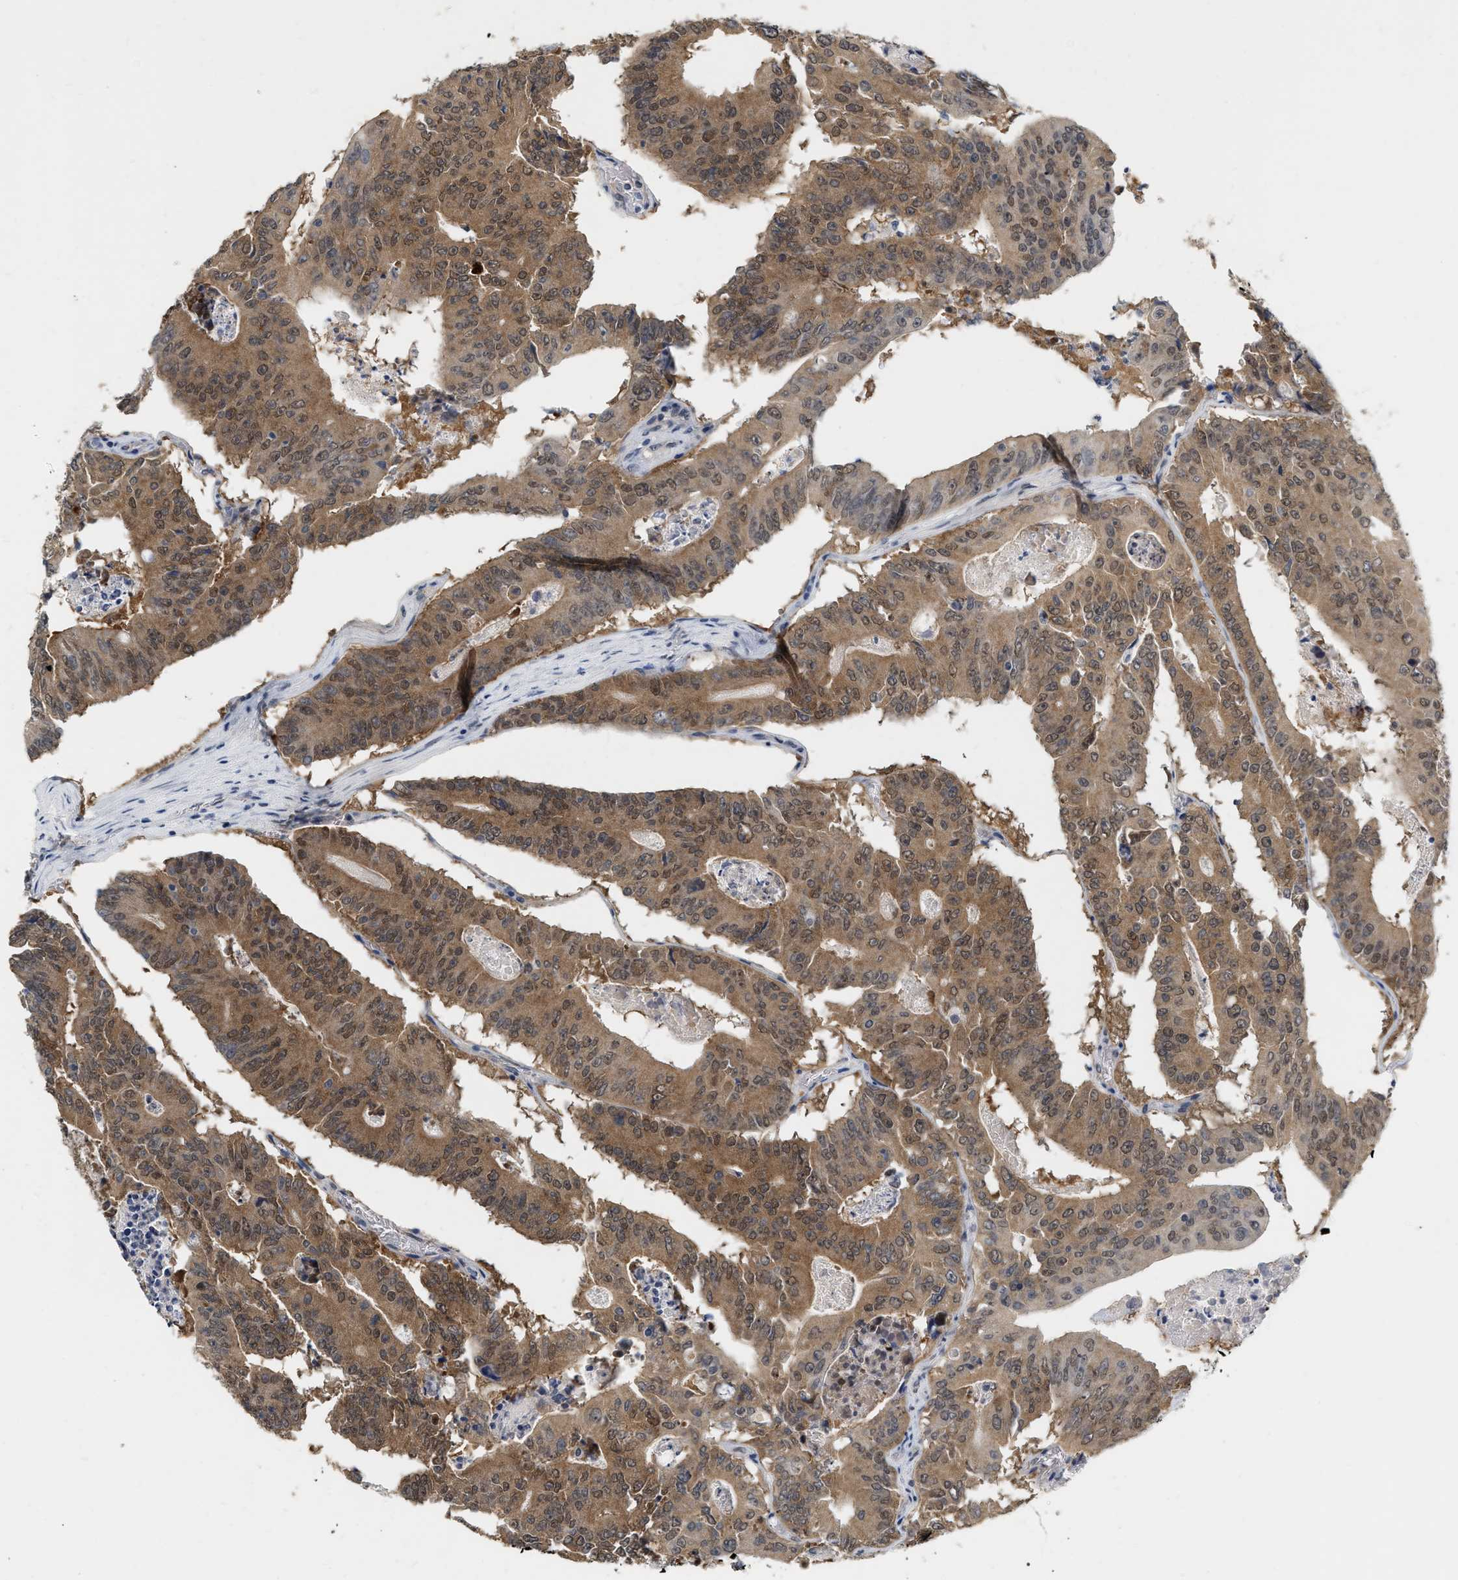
{"staining": {"intensity": "moderate", "quantity": ">75%", "location": "cytoplasmic/membranous"}, "tissue": "colorectal cancer", "cell_type": "Tumor cells", "image_type": "cancer", "snomed": [{"axis": "morphology", "description": "Adenocarcinoma, NOS"}, {"axis": "topography", "description": "Colon"}], "caption": "Immunohistochemistry photomicrograph of neoplastic tissue: human colorectal cancer (adenocarcinoma) stained using IHC exhibits medium levels of moderate protein expression localized specifically in the cytoplasmic/membranous of tumor cells, appearing as a cytoplasmic/membranous brown color.", "gene": "RUVBL1", "patient": {"sex": "male", "age": 87}}